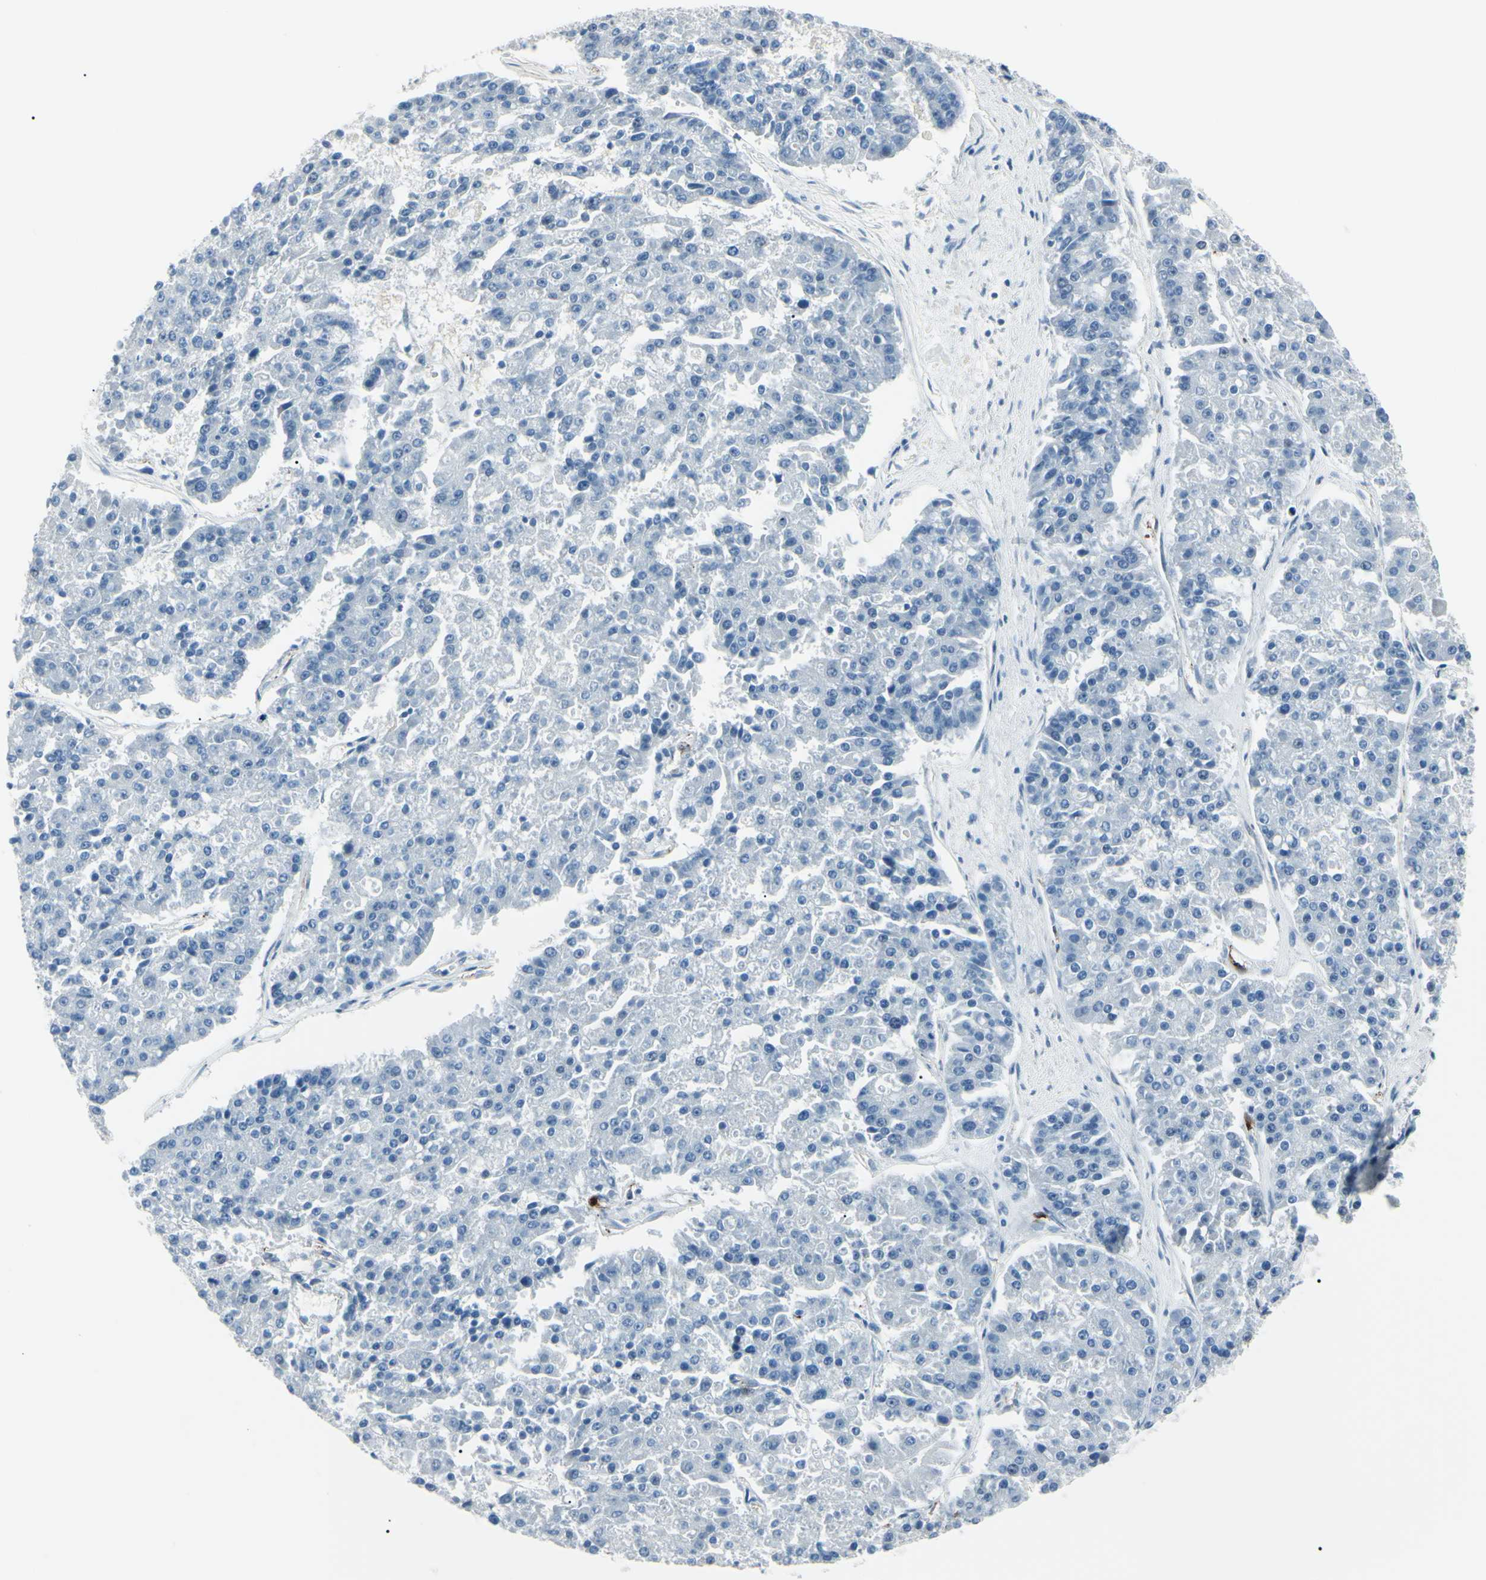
{"staining": {"intensity": "negative", "quantity": "none", "location": "none"}, "tissue": "pancreatic cancer", "cell_type": "Tumor cells", "image_type": "cancer", "snomed": [{"axis": "morphology", "description": "Adenocarcinoma, NOS"}, {"axis": "topography", "description": "Pancreas"}], "caption": "There is no significant staining in tumor cells of pancreatic cancer (adenocarcinoma).", "gene": "CA2", "patient": {"sex": "male", "age": 50}}